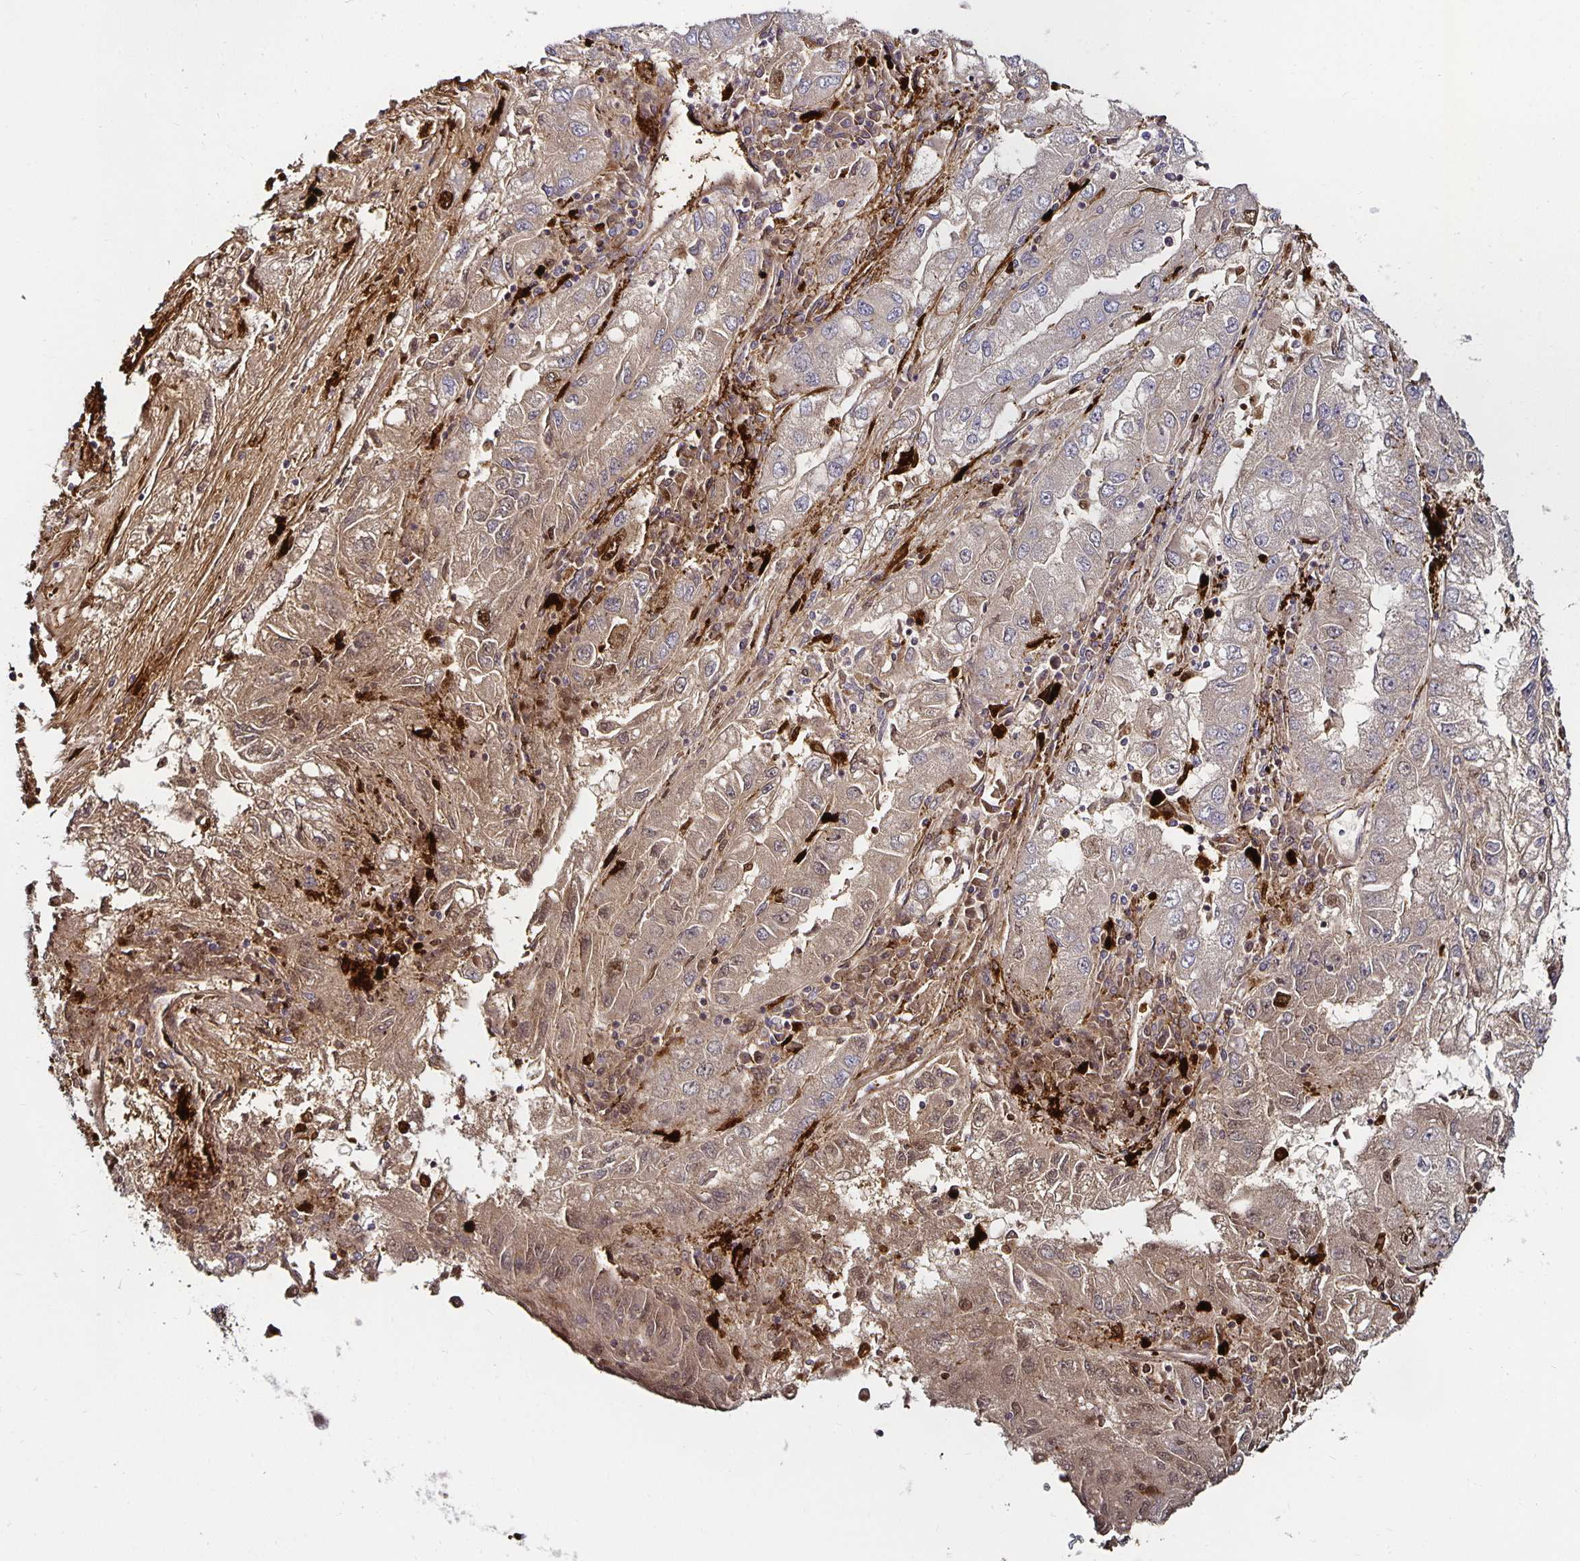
{"staining": {"intensity": "moderate", "quantity": "<25%", "location": "cytoplasmic/membranous,nuclear"}, "tissue": "lung cancer", "cell_type": "Tumor cells", "image_type": "cancer", "snomed": [{"axis": "morphology", "description": "Adenocarcinoma, NOS"}, {"axis": "morphology", "description": "Adenocarcinoma primary or metastatic"}, {"axis": "topography", "description": "Lung"}], "caption": "Immunohistochemistry (IHC) staining of lung cancer, which demonstrates low levels of moderate cytoplasmic/membranous and nuclear positivity in about <25% of tumor cells indicating moderate cytoplasmic/membranous and nuclear protein staining. The staining was performed using DAB (brown) for protein detection and nuclei were counterstained in hematoxylin (blue).", "gene": "ANLN", "patient": {"sex": "male", "age": 74}}